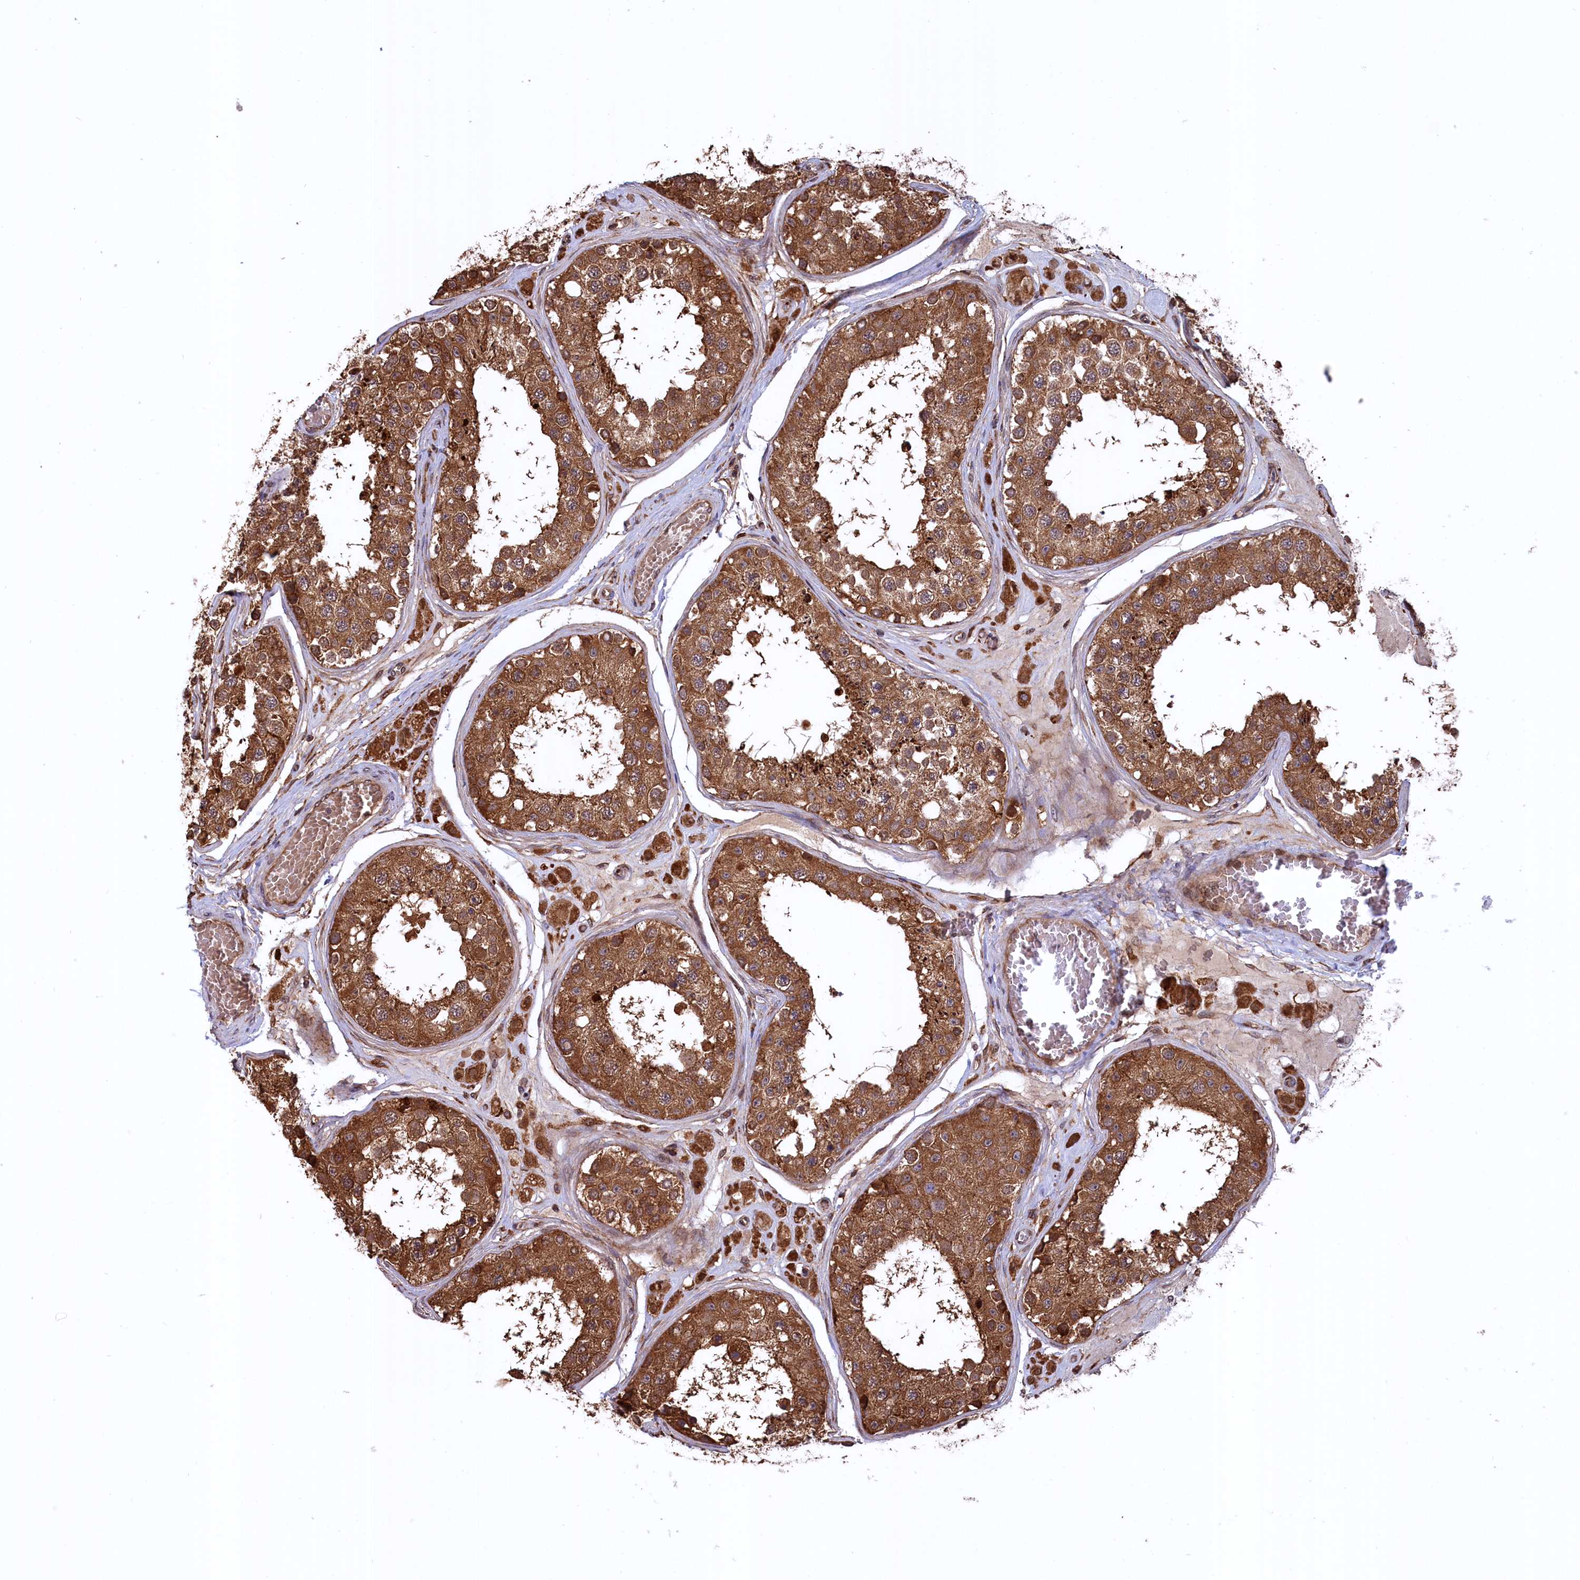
{"staining": {"intensity": "moderate", "quantity": ">75%", "location": "cytoplasmic/membranous"}, "tissue": "testis", "cell_type": "Cells in seminiferous ducts", "image_type": "normal", "snomed": [{"axis": "morphology", "description": "Normal tissue, NOS"}, {"axis": "topography", "description": "Testis"}], "caption": "An image of testis stained for a protein displays moderate cytoplasmic/membranous brown staining in cells in seminiferous ducts.", "gene": "PLA2G4C", "patient": {"sex": "male", "age": 25}}